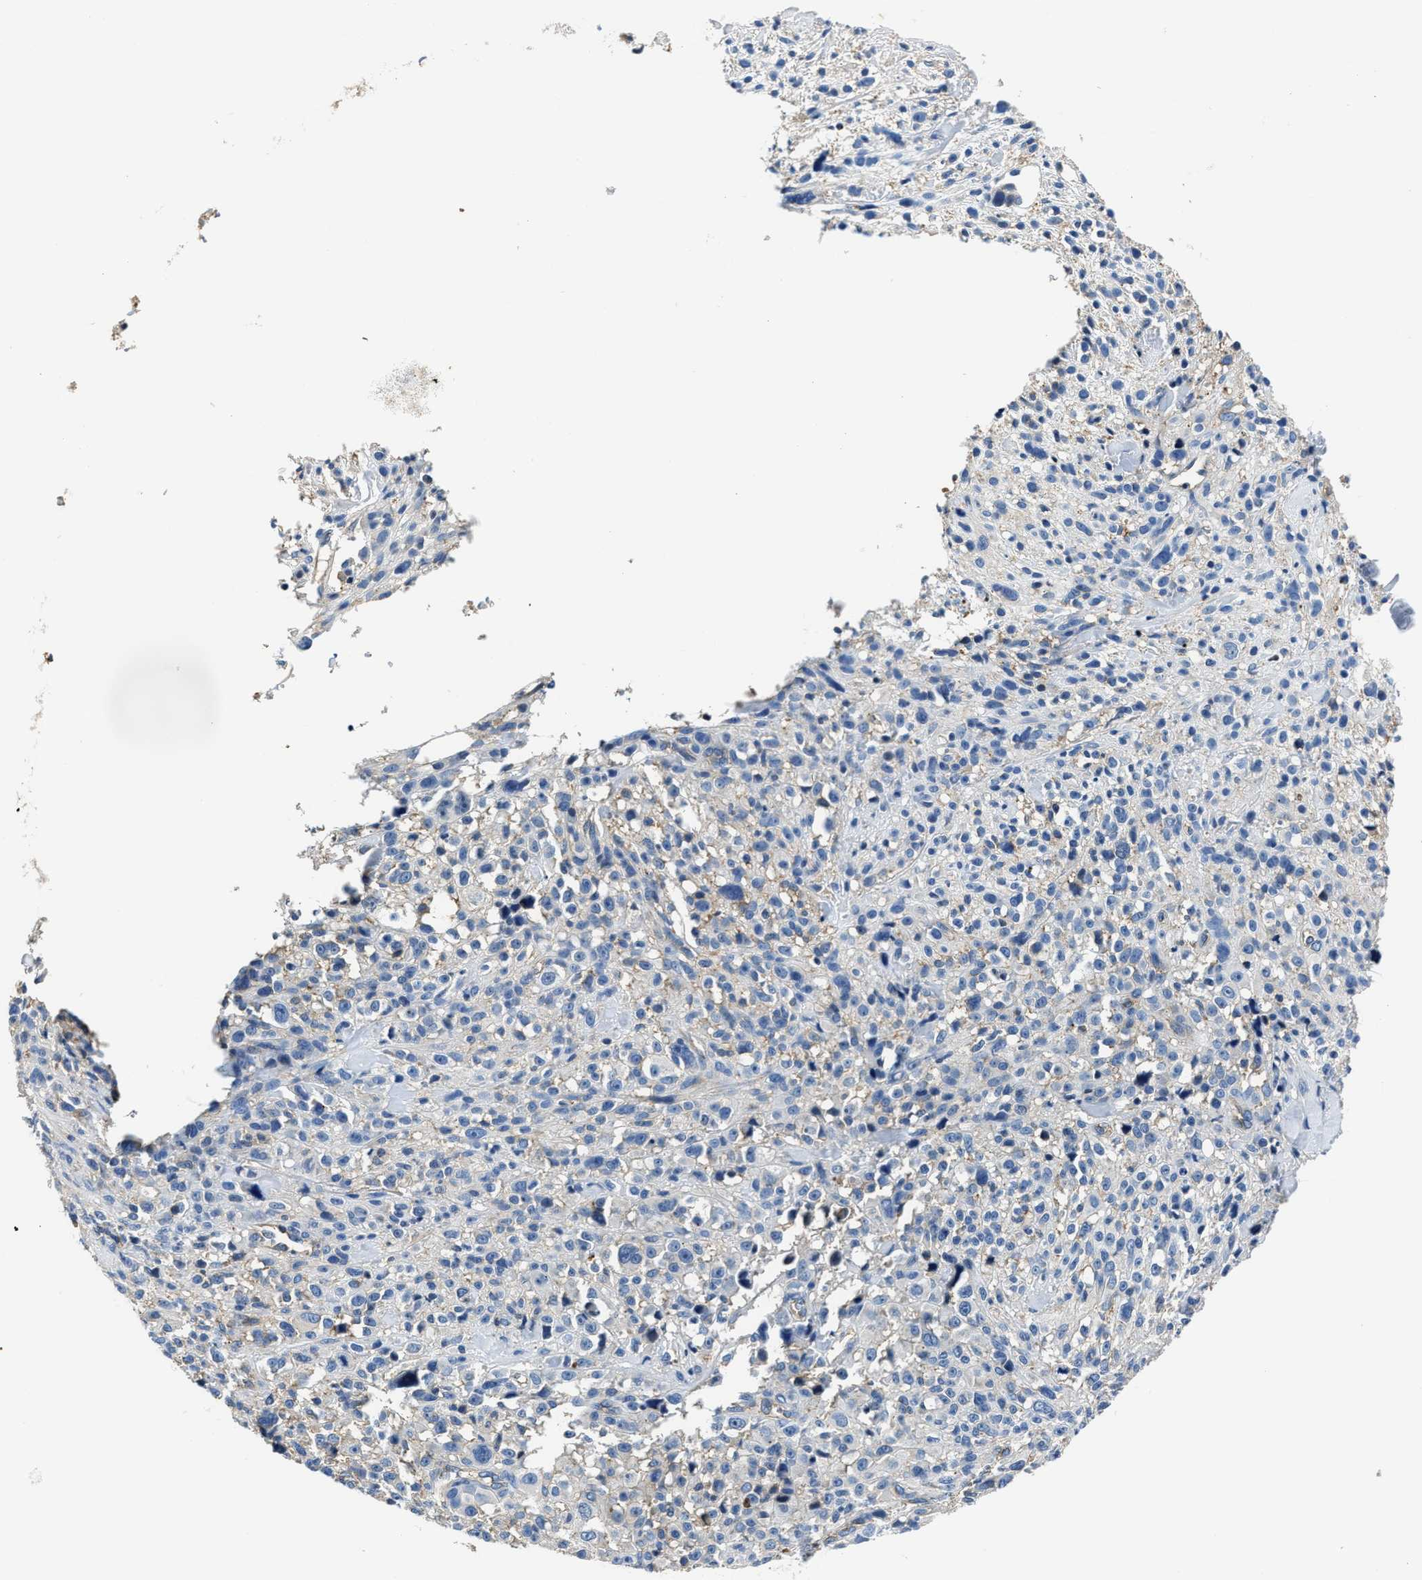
{"staining": {"intensity": "negative", "quantity": "none", "location": "none"}, "tissue": "melanoma", "cell_type": "Tumor cells", "image_type": "cancer", "snomed": [{"axis": "morphology", "description": "Malignant melanoma, NOS"}, {"axis": "topography", "description": "Skin"}], "caption": "Tumor cells show no significant staining in melanoma.", "gene": "TRAF6", "patient": {"sex": "female", "age": 55}}